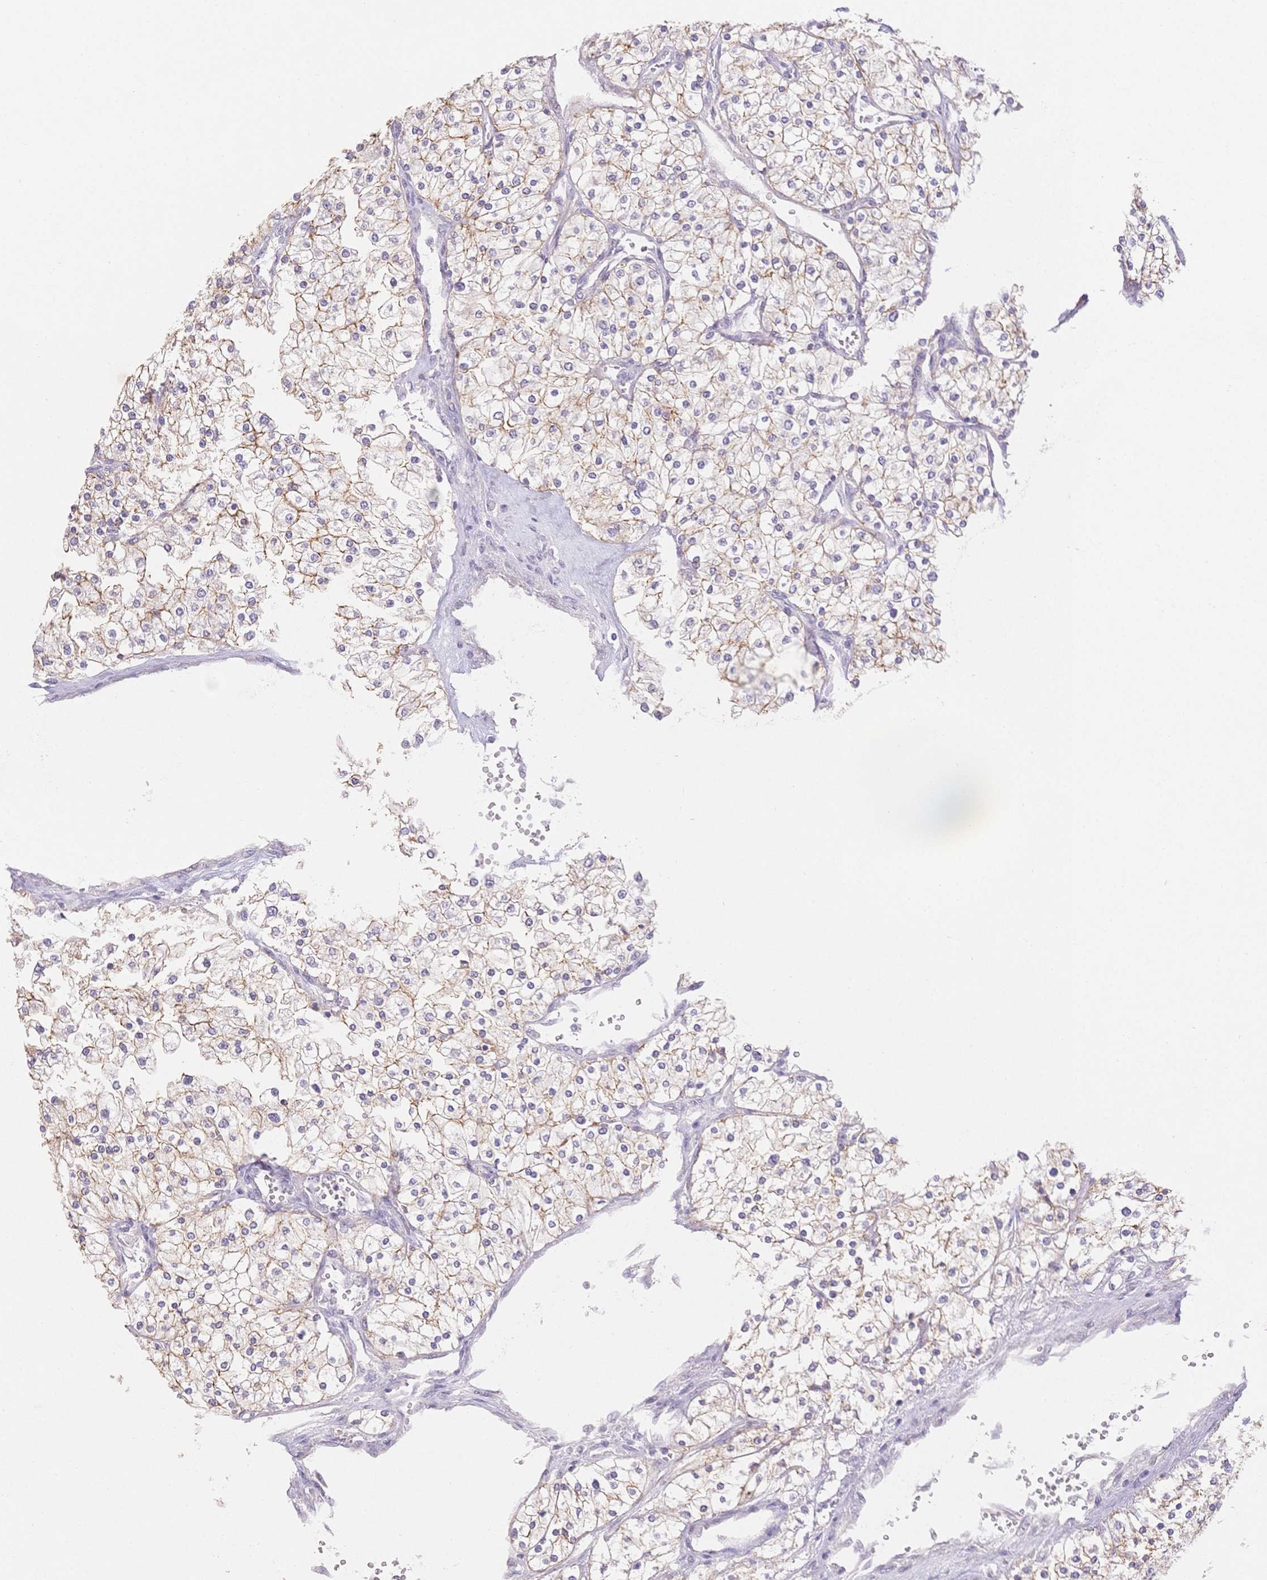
{"staining": {"intensity": "weak", "quantity": "25%-75%", "location": "cytoplasmic/membranous"}, "tissue": "renal cancer", "cell_type": "Tumor cells", "image_type": "cancer", "snomed": [{"axis": "morphology", "description": "Adenocarcinoma, NOS"}, {"axis": "topography", "description": "Kidney"}], "caption": "High-magnification brightfield microscopy of renal cancer (adenocarcinoma) stained with DAB (brown) and counterstained with hematoxylin (blue). tumor cells exhibit weak cytoplasmic/membranous expression is seen in approximately25%-75% of cells.", "gene": "SUV39H2", "patient": {"sex": "male", "age": 80}}